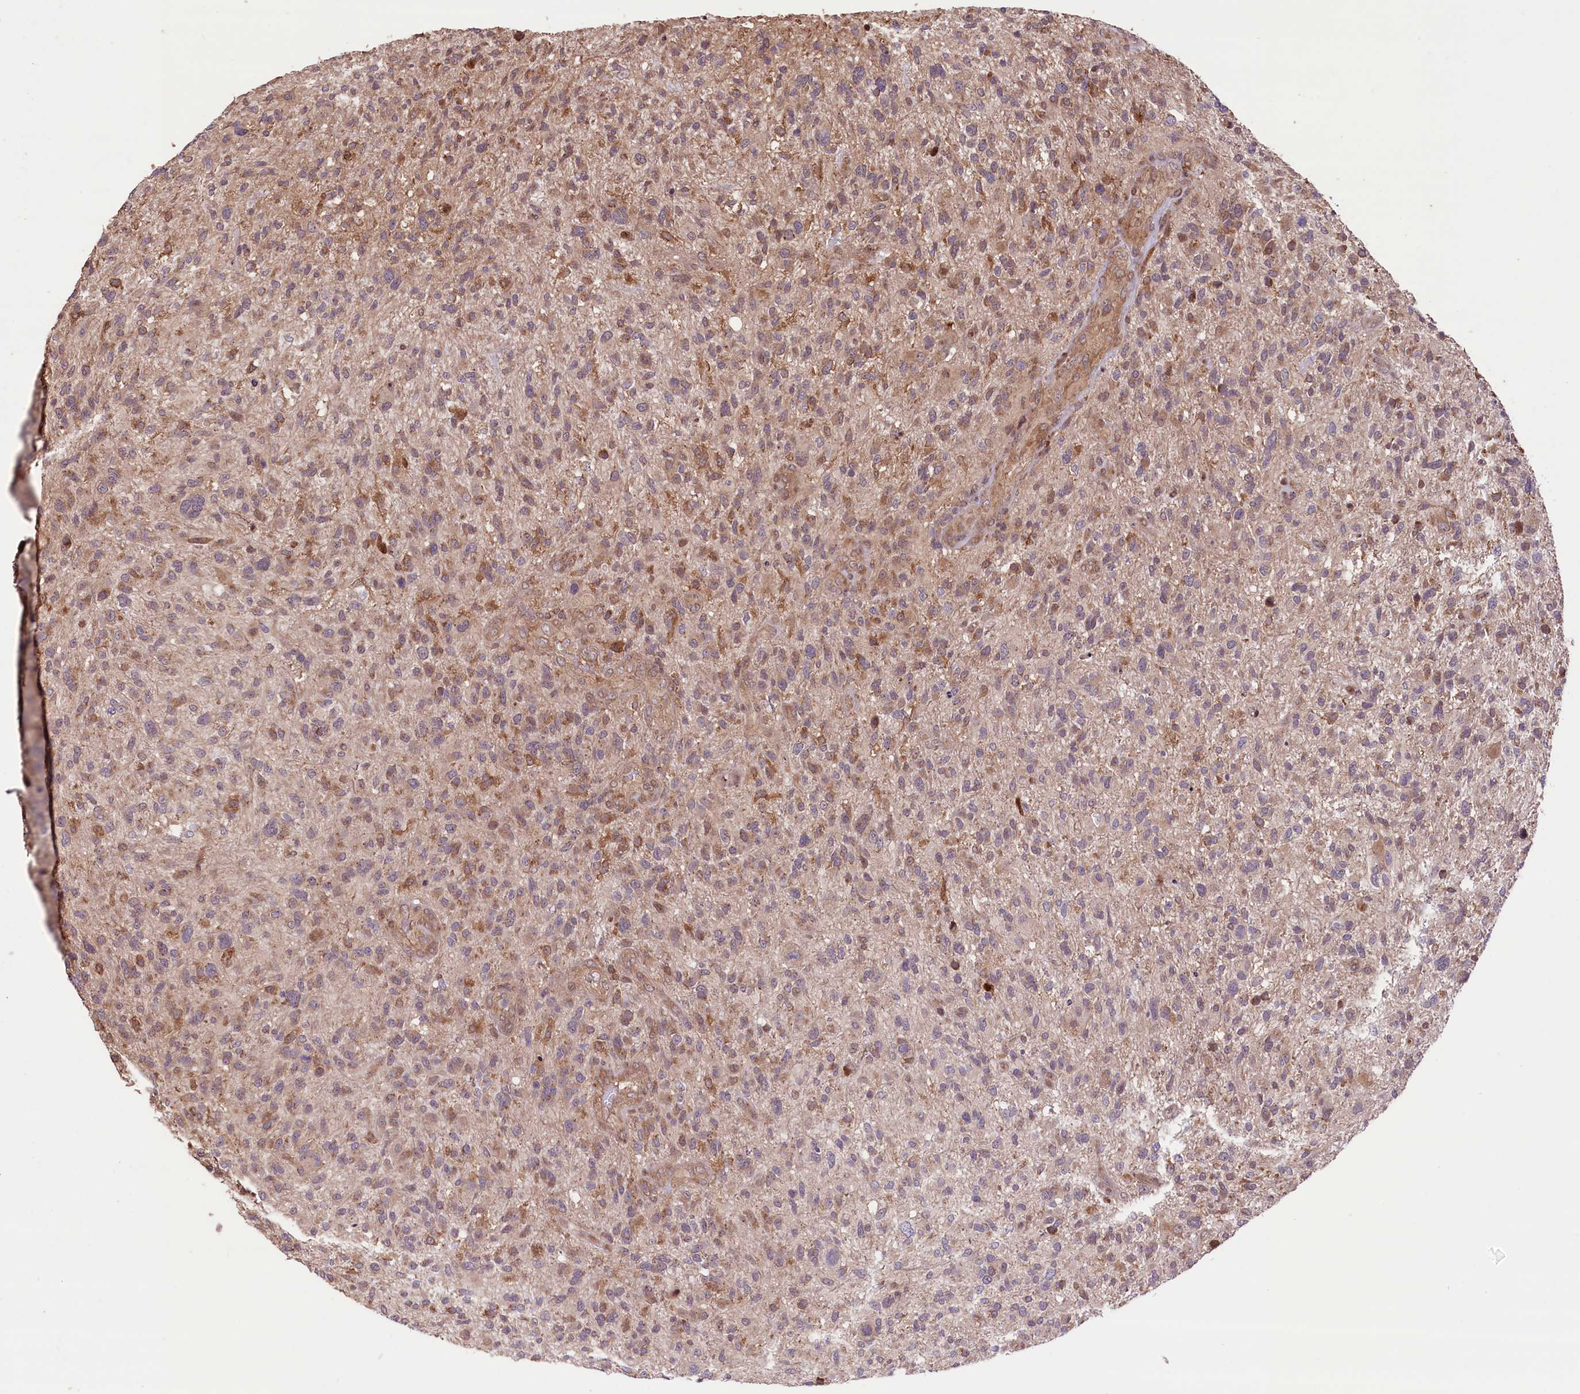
{"staining": {"intensity": "moderate", "quantity": "25%-75%", "location": "cytoplasmic/membranous"}, "tissue": "glioma", "cell_type": "Tumor cells", "image_type": "cancer", "snomed": [{"axis": "morphology", "description": "Glioma, malignant, High grade"}, {"axis": "topography", "description": "Brain"}], "caption": "High-magnification brightfield microscopy of malignant glioma (high-grade) stained with DAB (brown) and counterstained with hematoxylin (blue). tumor cells exhibit moderate cytoplasmic/membranous staining is identified in approximately25%-75% of cells.", "gene": "HDAC5", "patient": {"sex": "male", "age": 47}}